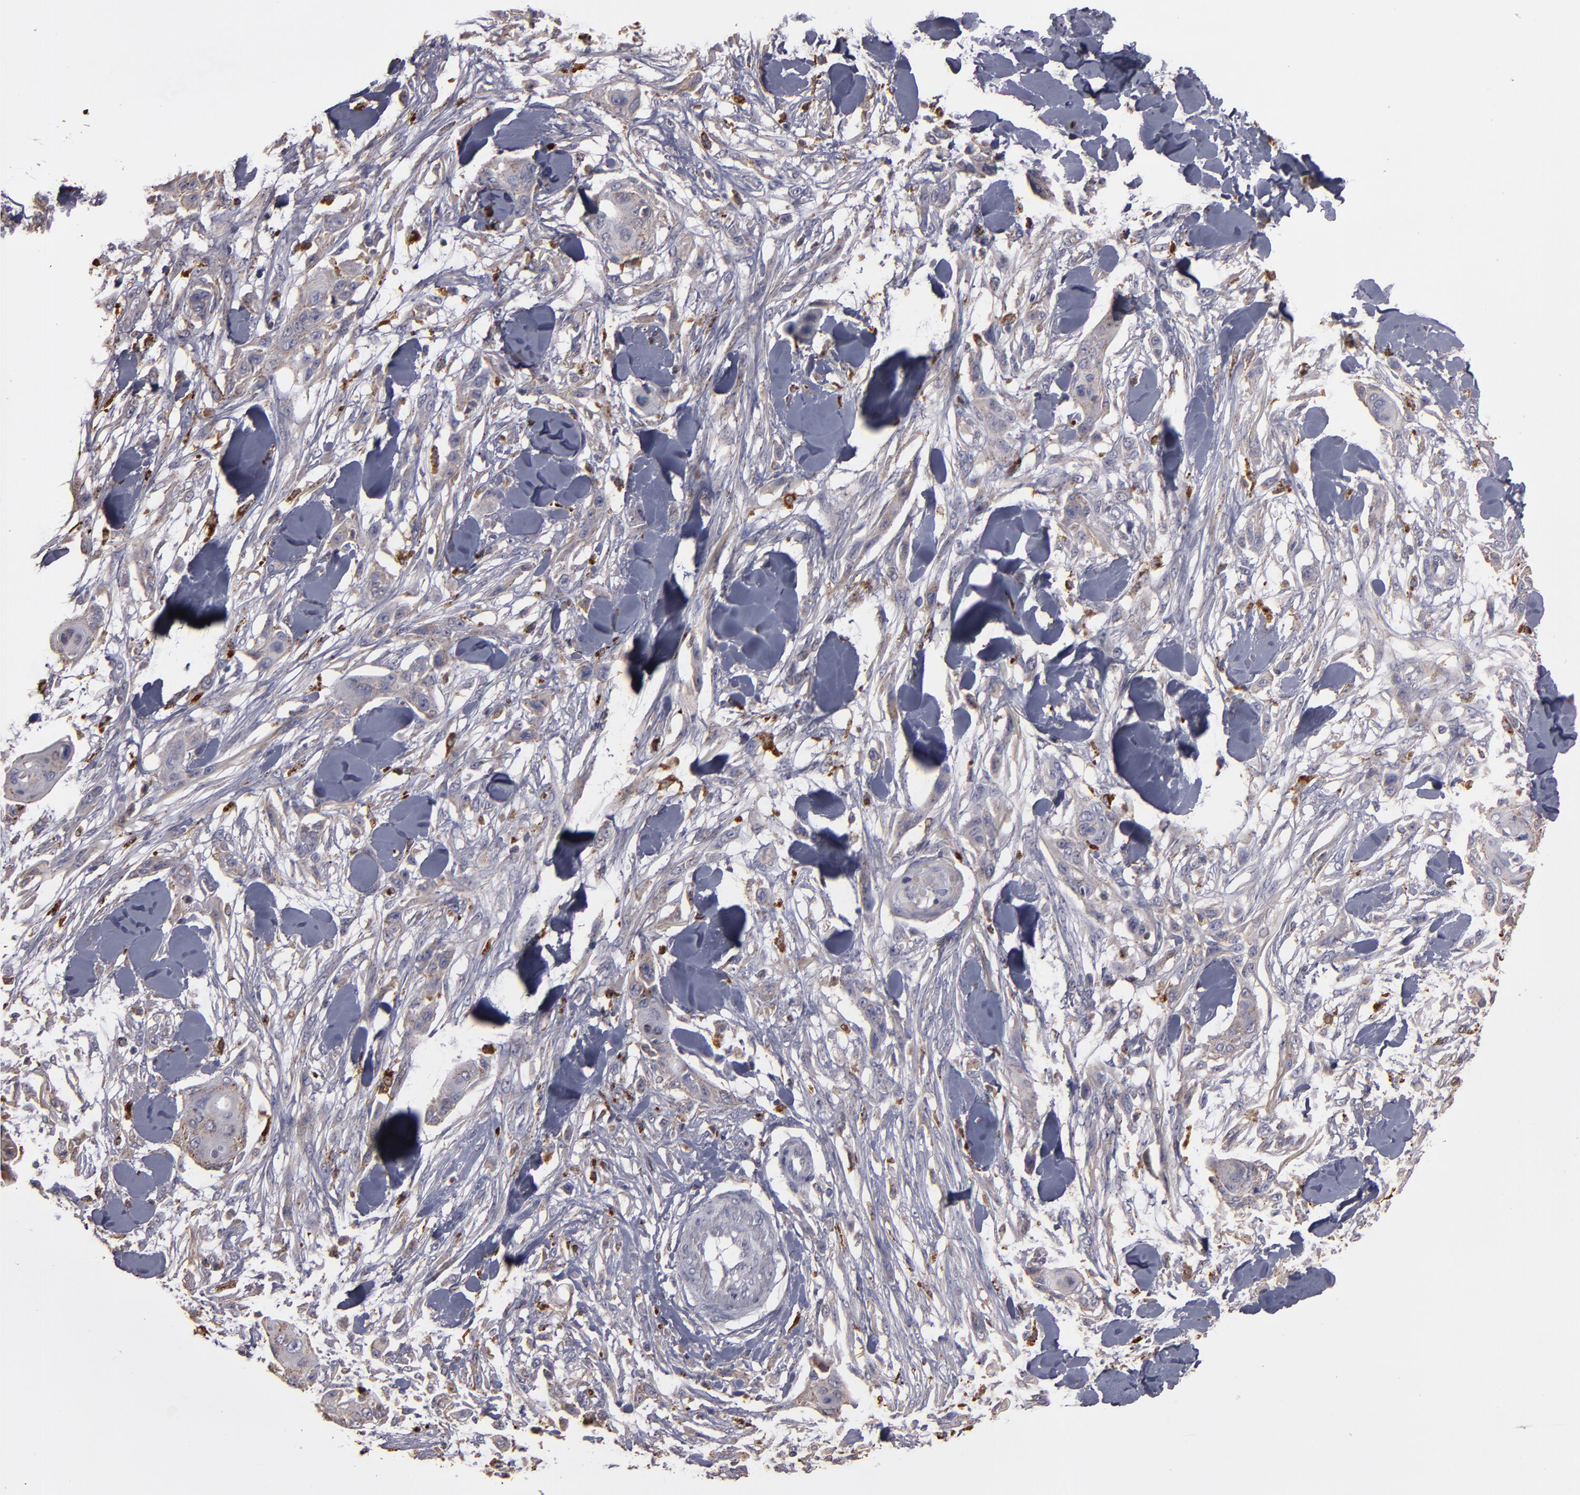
{"staining": {"intensity": "weak", "quantity": "25%-75%", "location": "cytoplasmic/membranous"}, "tissue": "skin cancer", "cell_type": "Tumor cells", "image_type": "cancer", "snomed": [{"axis": "morphology", "description": "Squamous cell carcinoma, NOS"}, {"axis": "topography", "description": "Skin"}], "caption": "A photomicrograph showing weak cytoplasmic/membranous staining in approximately 25%-75% of tumor cells in squamous cell carcinoma (skin), as visualized by brown immunohistochemical staining.", "gene": "TRAF1", "patient": {"sex": "female", "age": 59}}